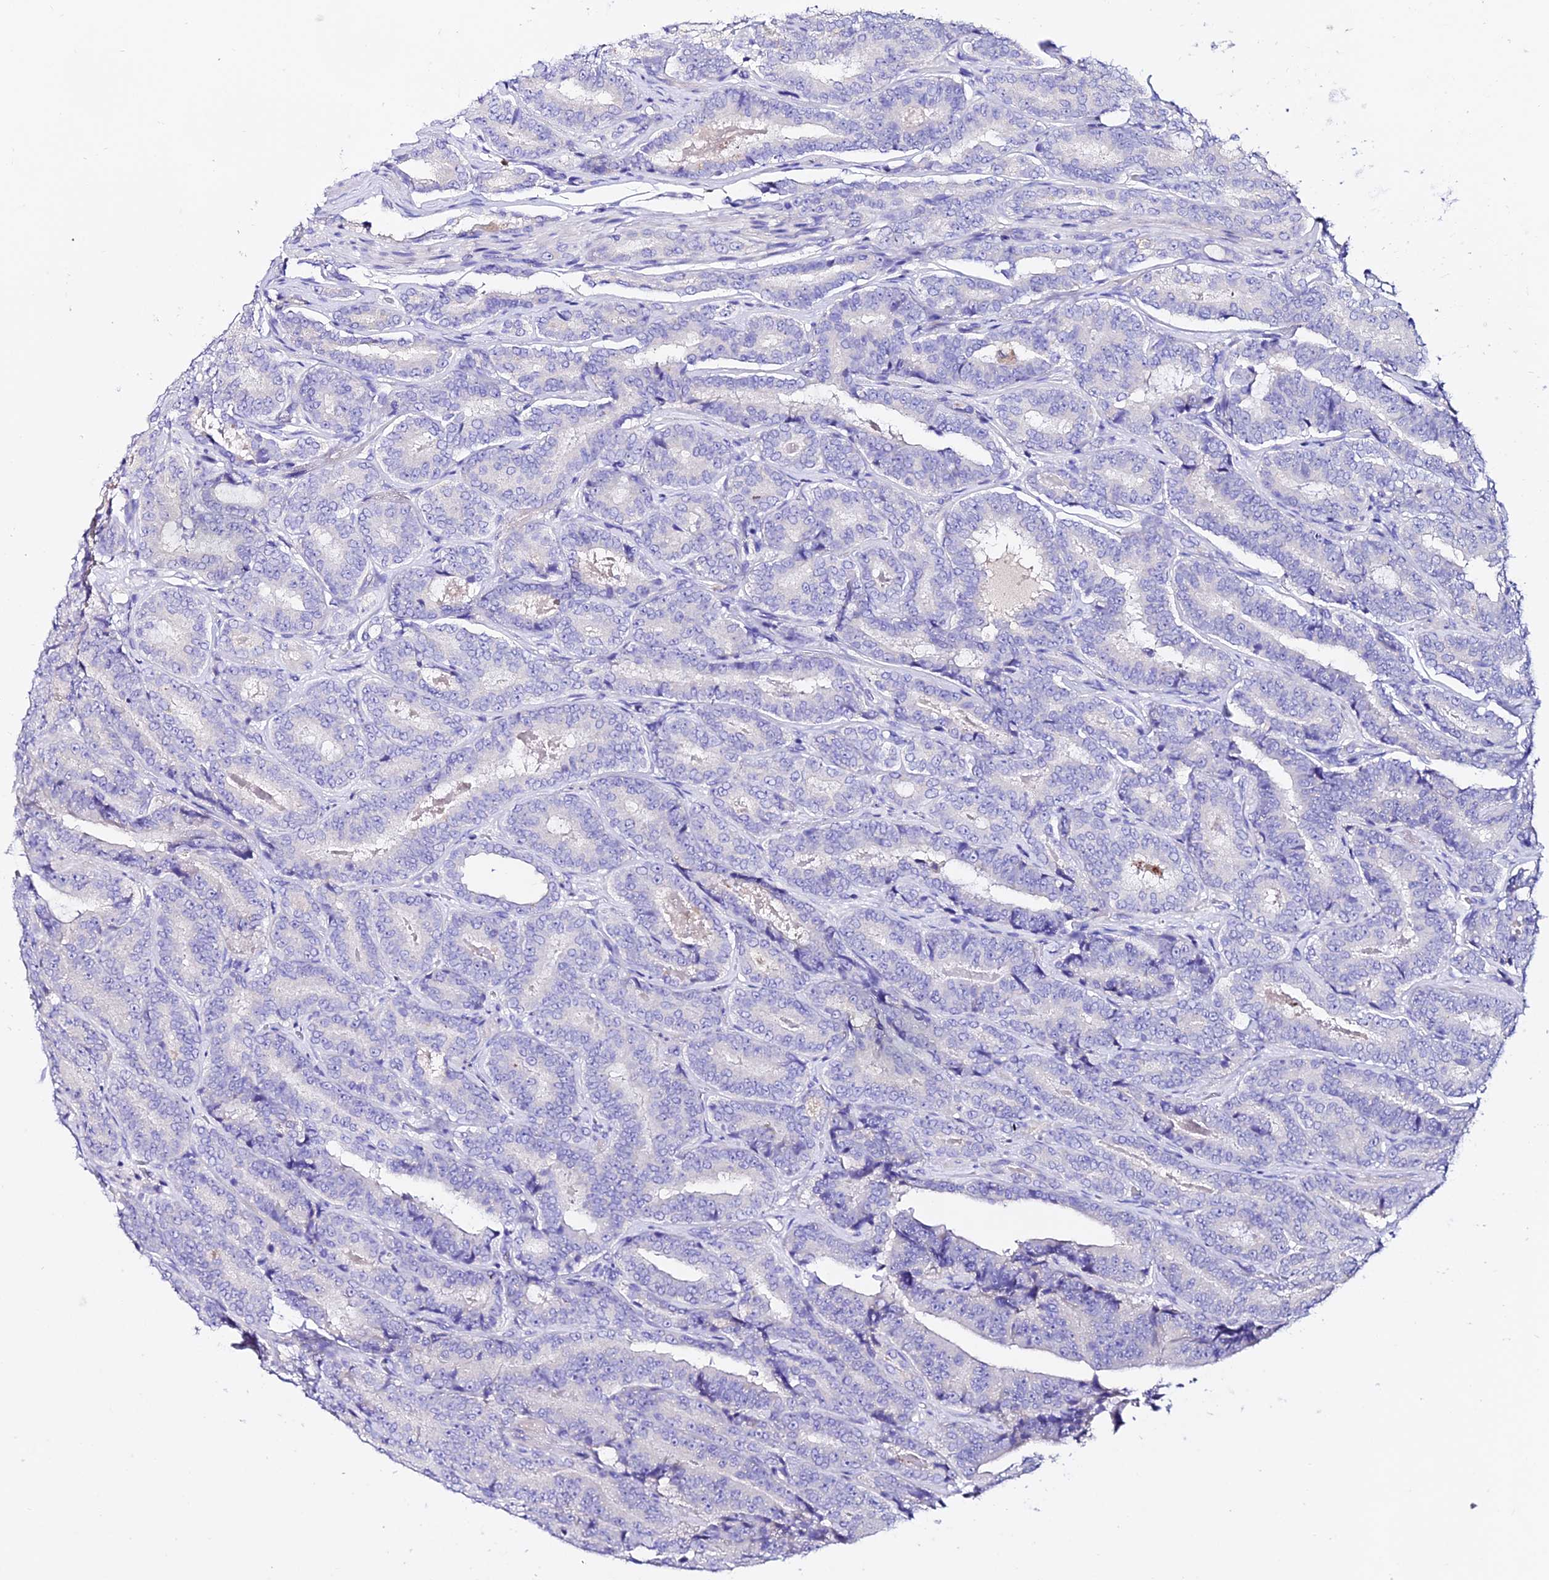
{"staining": {"intensity": "negative", "quantity": "none", "location": "none"}, "tissue": "prostate cancer", "cell_type": "Tumor cells", "image_type": "cancer", "snomed": [{"axis": "morphology", "description": "Adenocarcinoma, High grade"}, {"axis": "topography", "description": "Prostate"}], "caption": "Human high-grade adenocarcinoma (prostate) stained for a protein using immunohistochemistry (IHC) demonstrates no expression in tumor cells.", "gene": "TMEM117", "patient": {"sex": "male", "age": 72}}